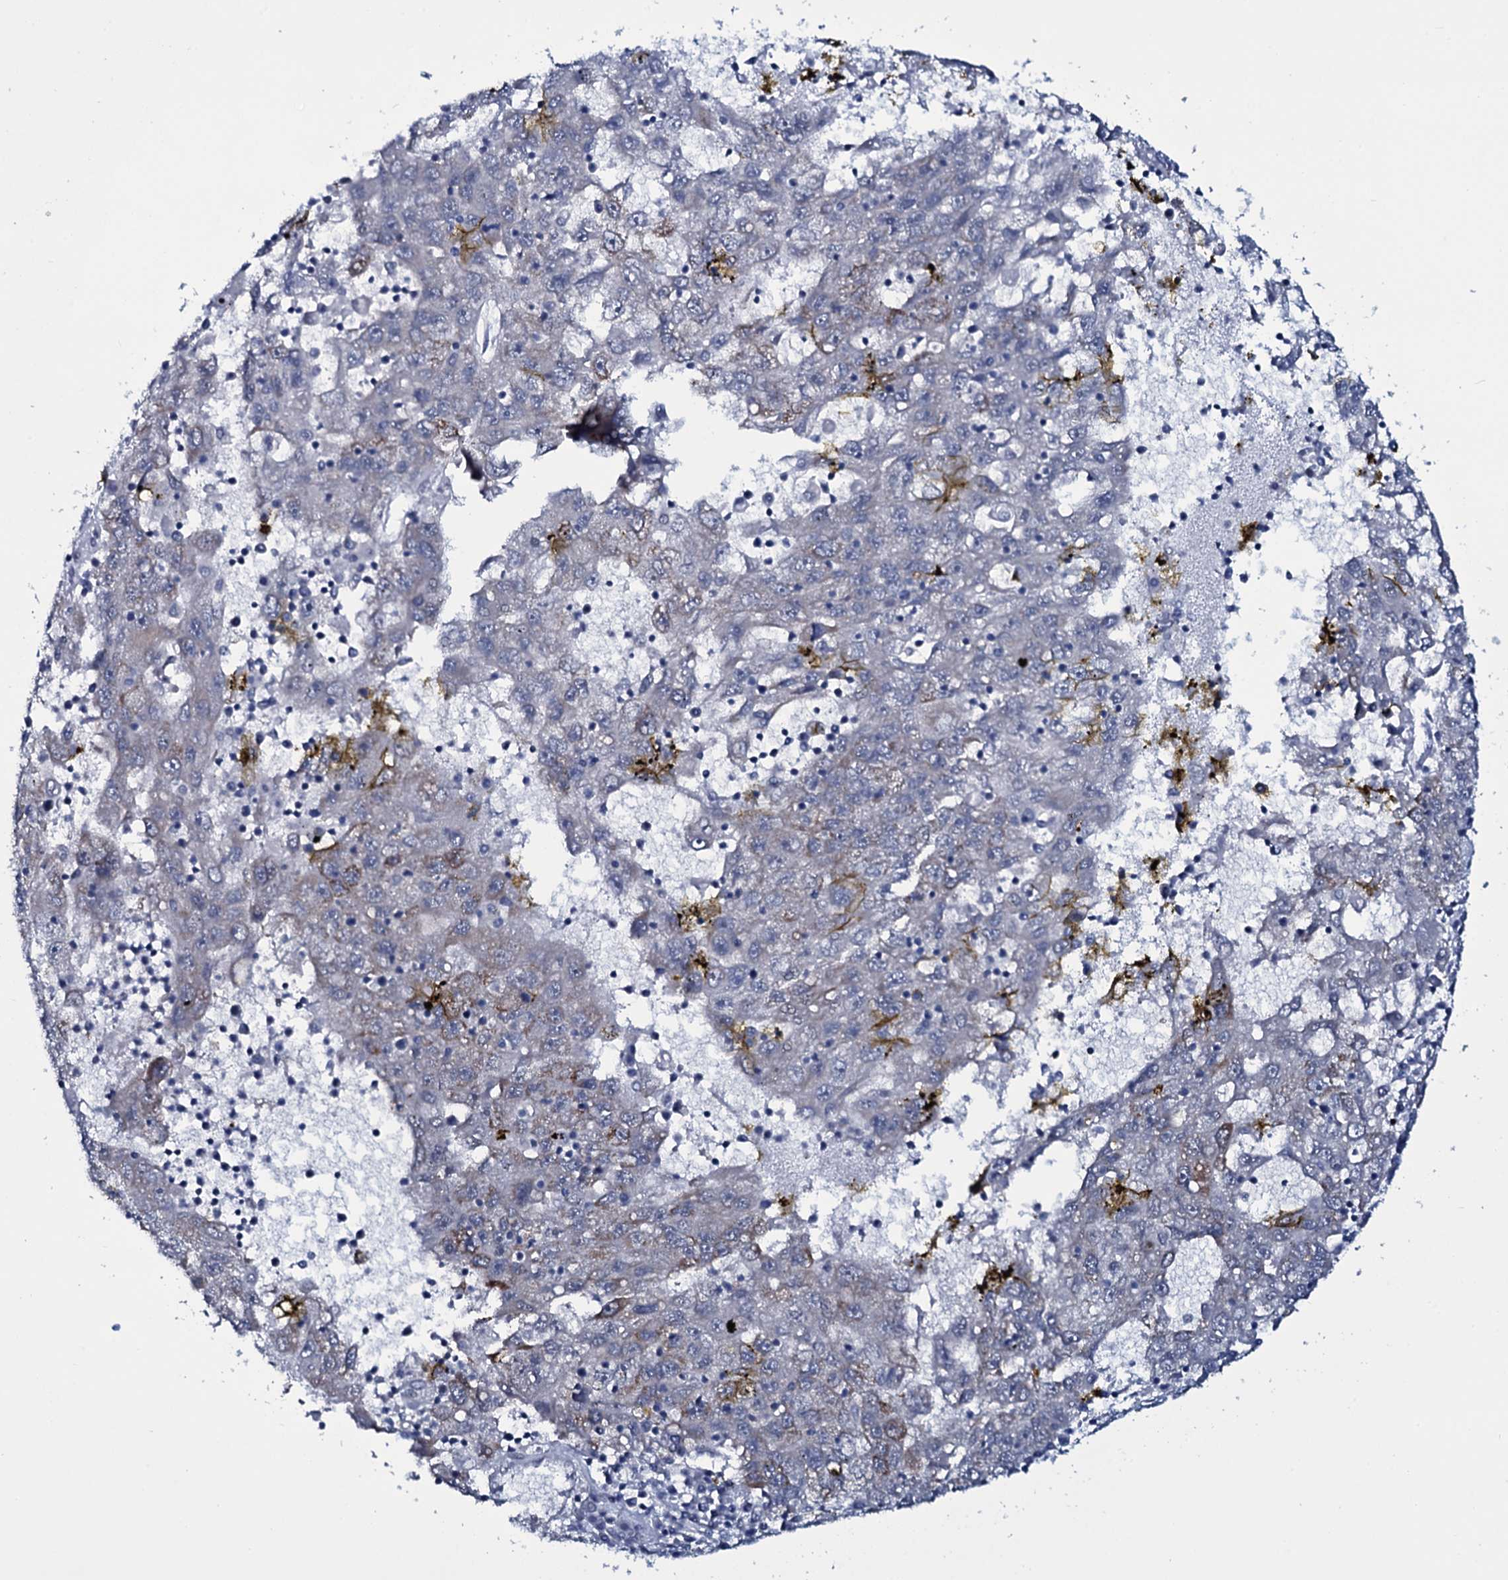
{"staining": {"intensity": "moderate", "quantity": "<25%", "location": "cytoplasmic/membranous"}, "tissue": "liver cancer", "cell_type": "Tumor cells", "image_type": "cancer", "snomed": [{"axis": "morphology", "description": "Carcinoma, Hepatocellular, NOS"}, {"axis": "topography", "description": "Liver"}], "caption": "Immunohistochemical staining of liver cancer (hepatocellular carcinoma) displays moderate cytoplasmic/membranous protein positivity in approximately <25% of tumor cells.", "gene": "WIPF3", "patient": {"sex": "male", "age": 49}}